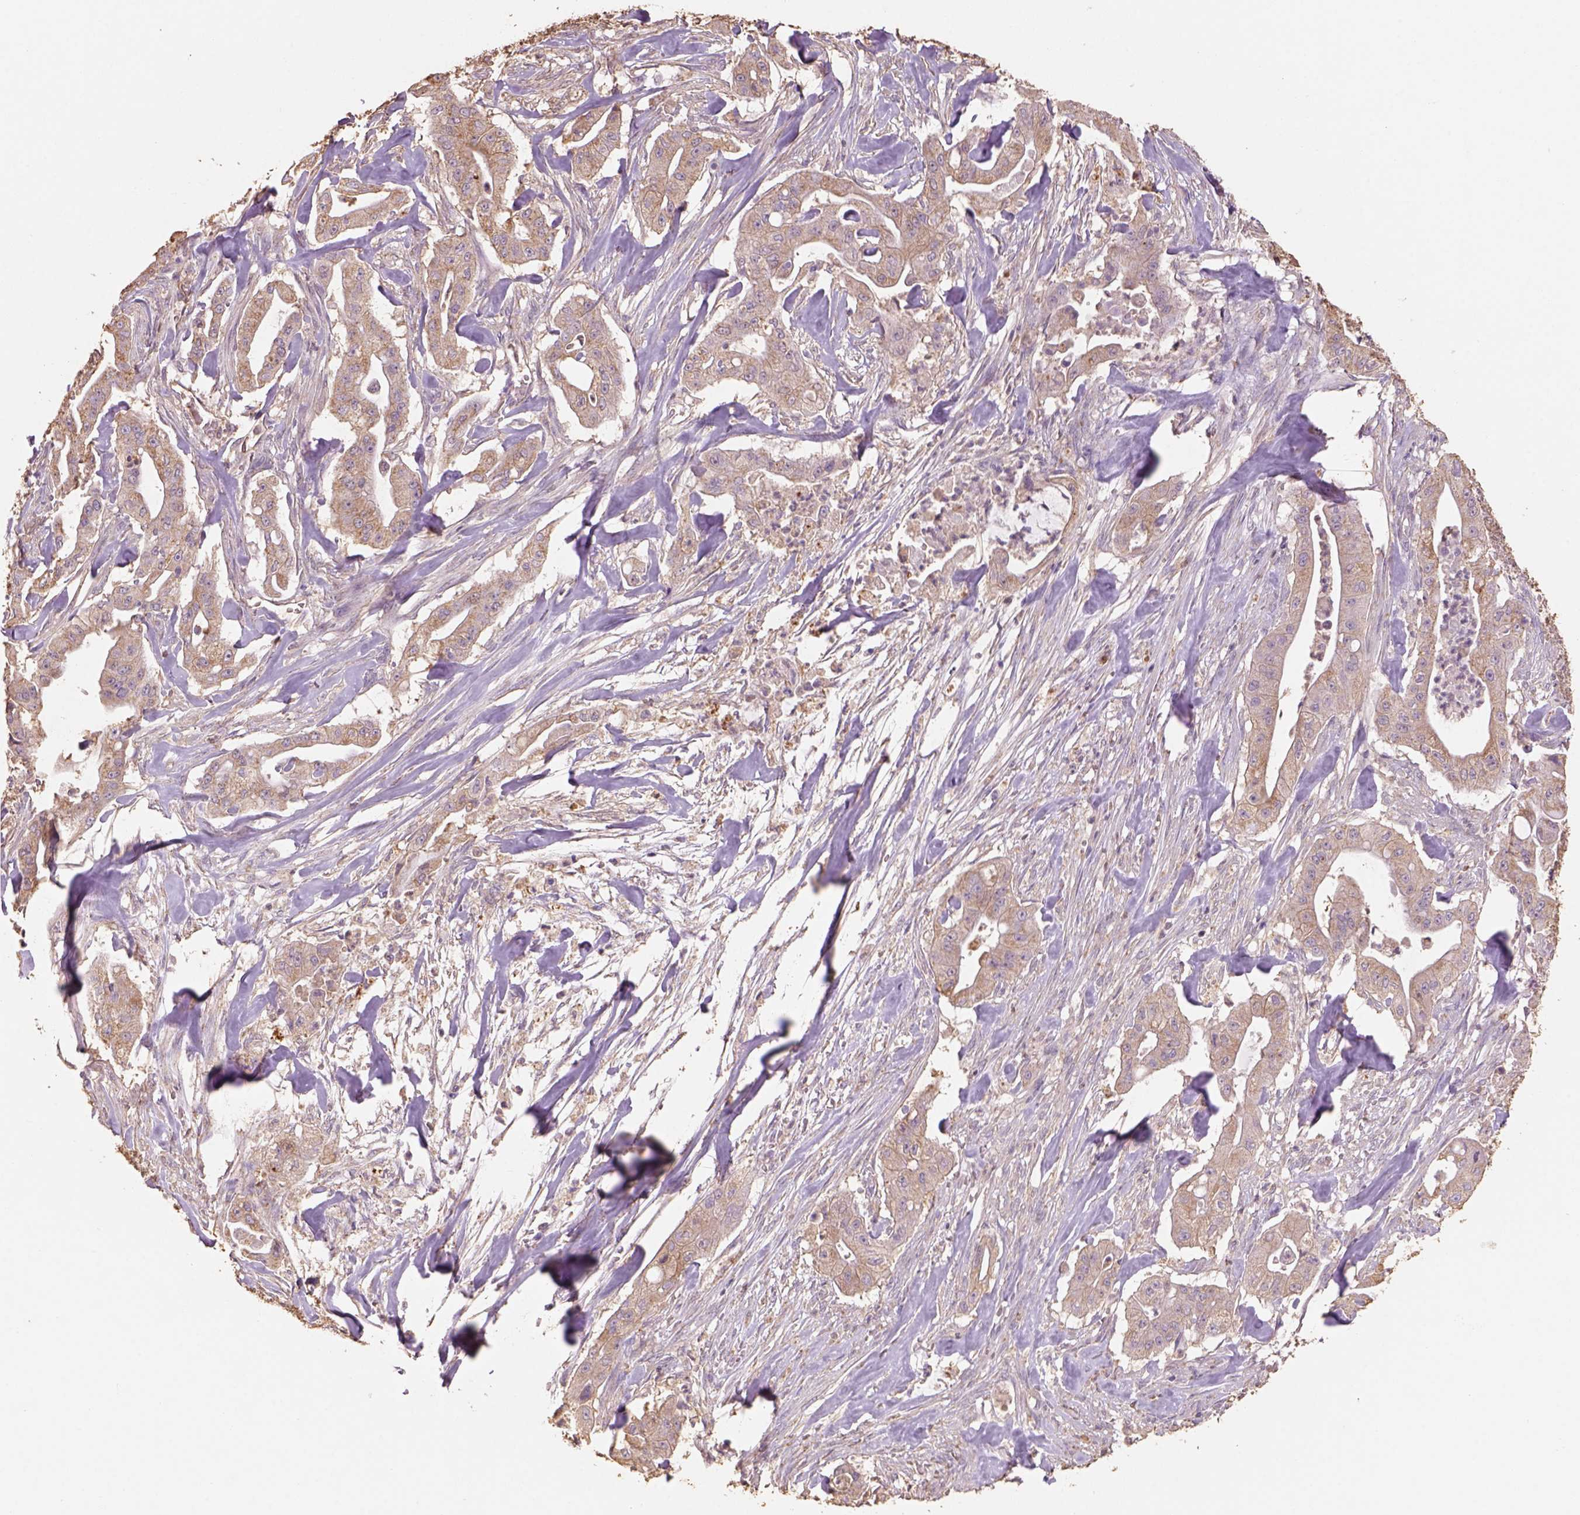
{"staining": {"intensity": "moderate", "quantity": ">75%", "location": "cytoplasmic/membranous"}, "tissue": "pancreatic cancer", "cell_type": "Tumor cells", "image_type": "cancer", "snomed": [{"axis": "morphology", "description": "Normal tissue, NOS"}, {"axis": "morphology", "description": "Inflammation, NOS"}, {"axis": "morphology", "description": "Adenocarcinoma, NOS"}, {"axis": "topography", "description": "Pancreas"}], "caption": "Pancreatic cancer (adenocarcinoma) stained with IHC exhibits moderate cytoplasmic/membranous staining in about >75% of tumor cells.", "gene": "AP2B1", "patient": {"sex": "male", "age": 57}}